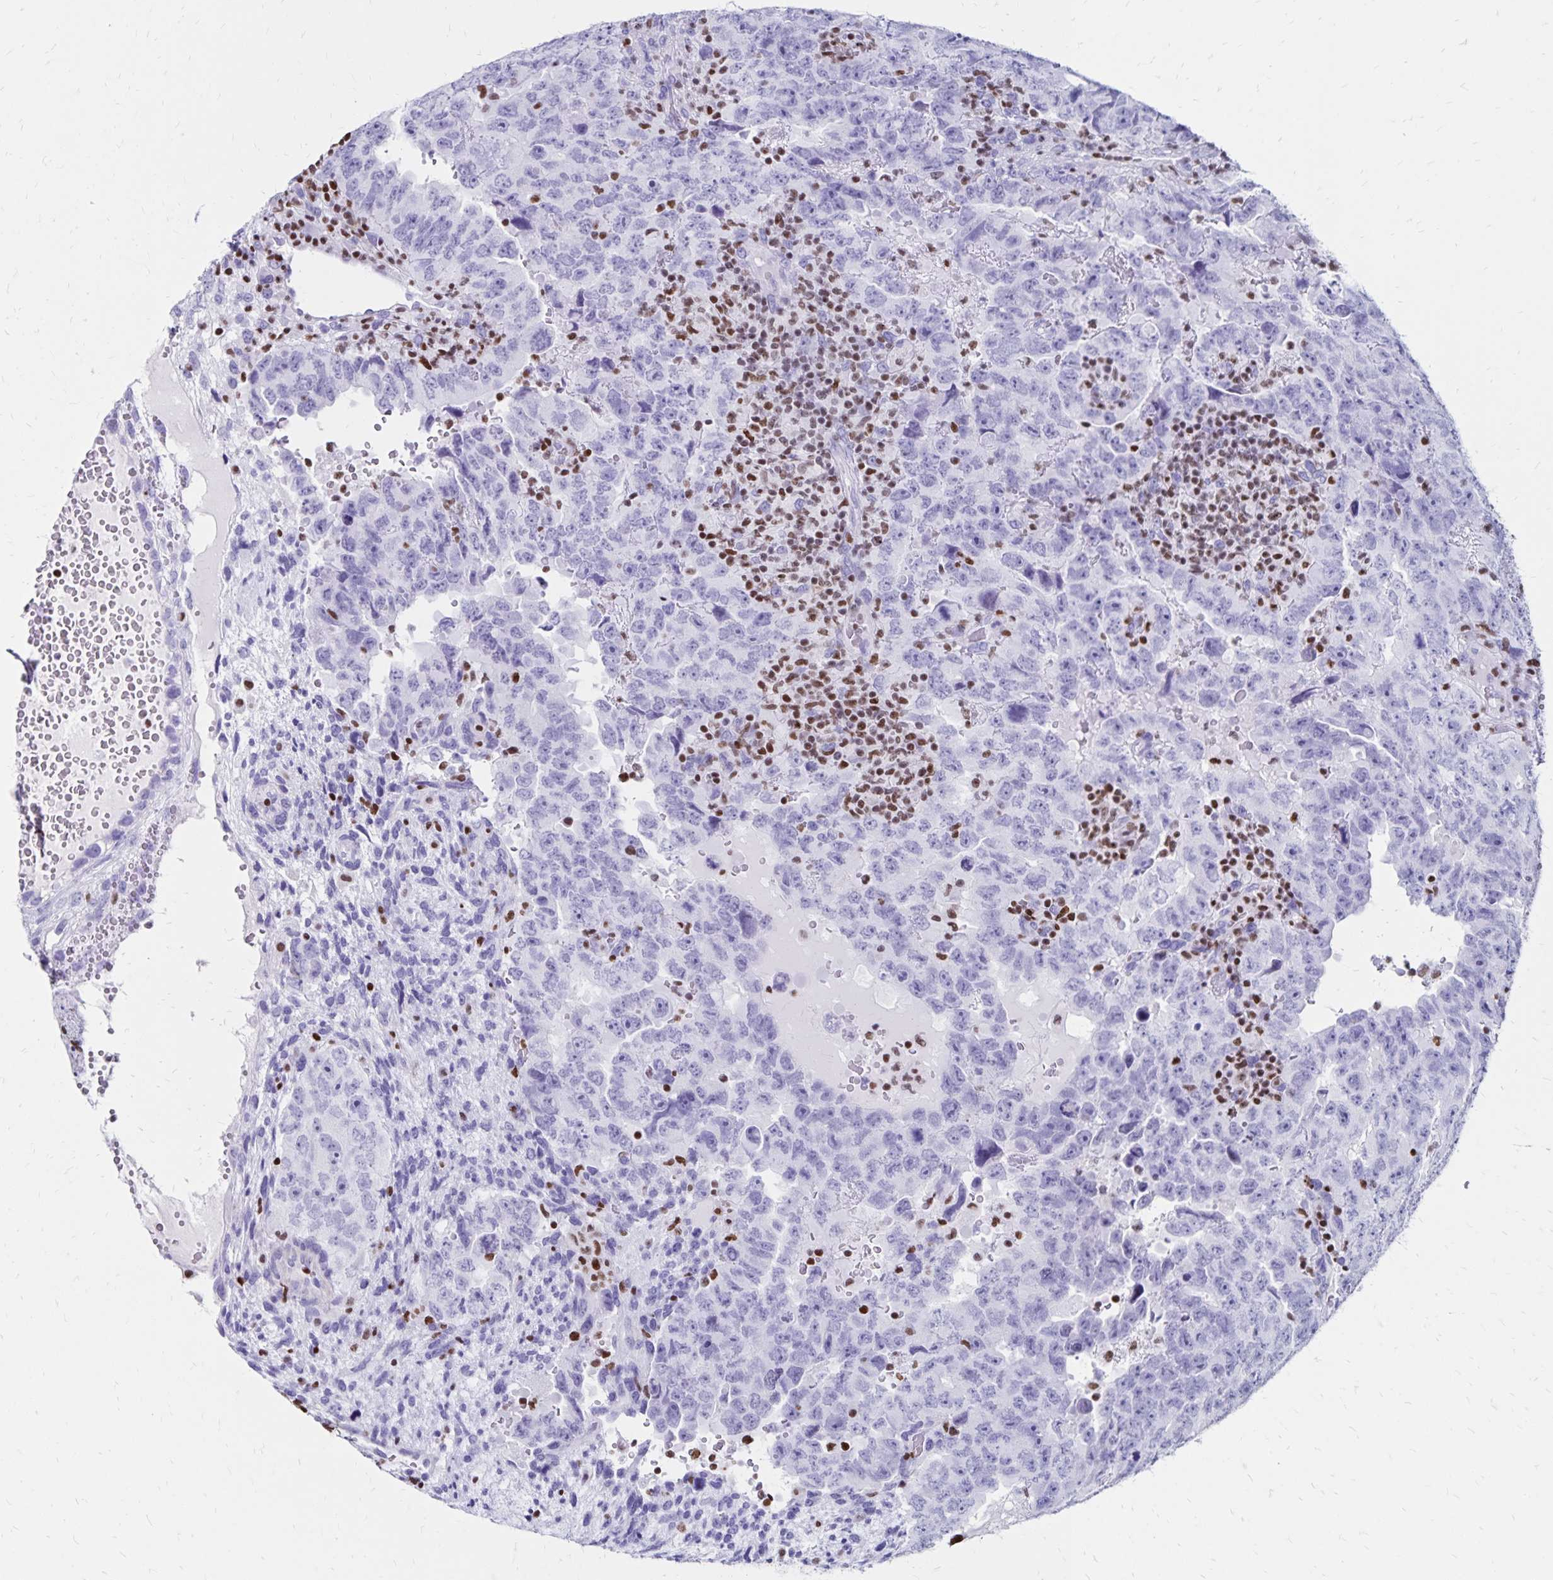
{"staining": {"intensity": "negative", "quantity": "none", "location": "none"}, "tissue": "testis cancer", "cell_type": "Tumor cells", "image_type": "cancer", "snomed": [{"axis": "morphology", "description": "Carcinoma, Embryonal, NOS"}, {"axis": "topography", "description": "Testis"}], "caption": "High power microscopy micrograph of an immunohistochemistry (IHC) image of testis cancer (embryonal carcinoma), revealing no significant staining in tumor cells.", "gene": "IKZF1", "patient": {"sex": "male", "age": 24}}